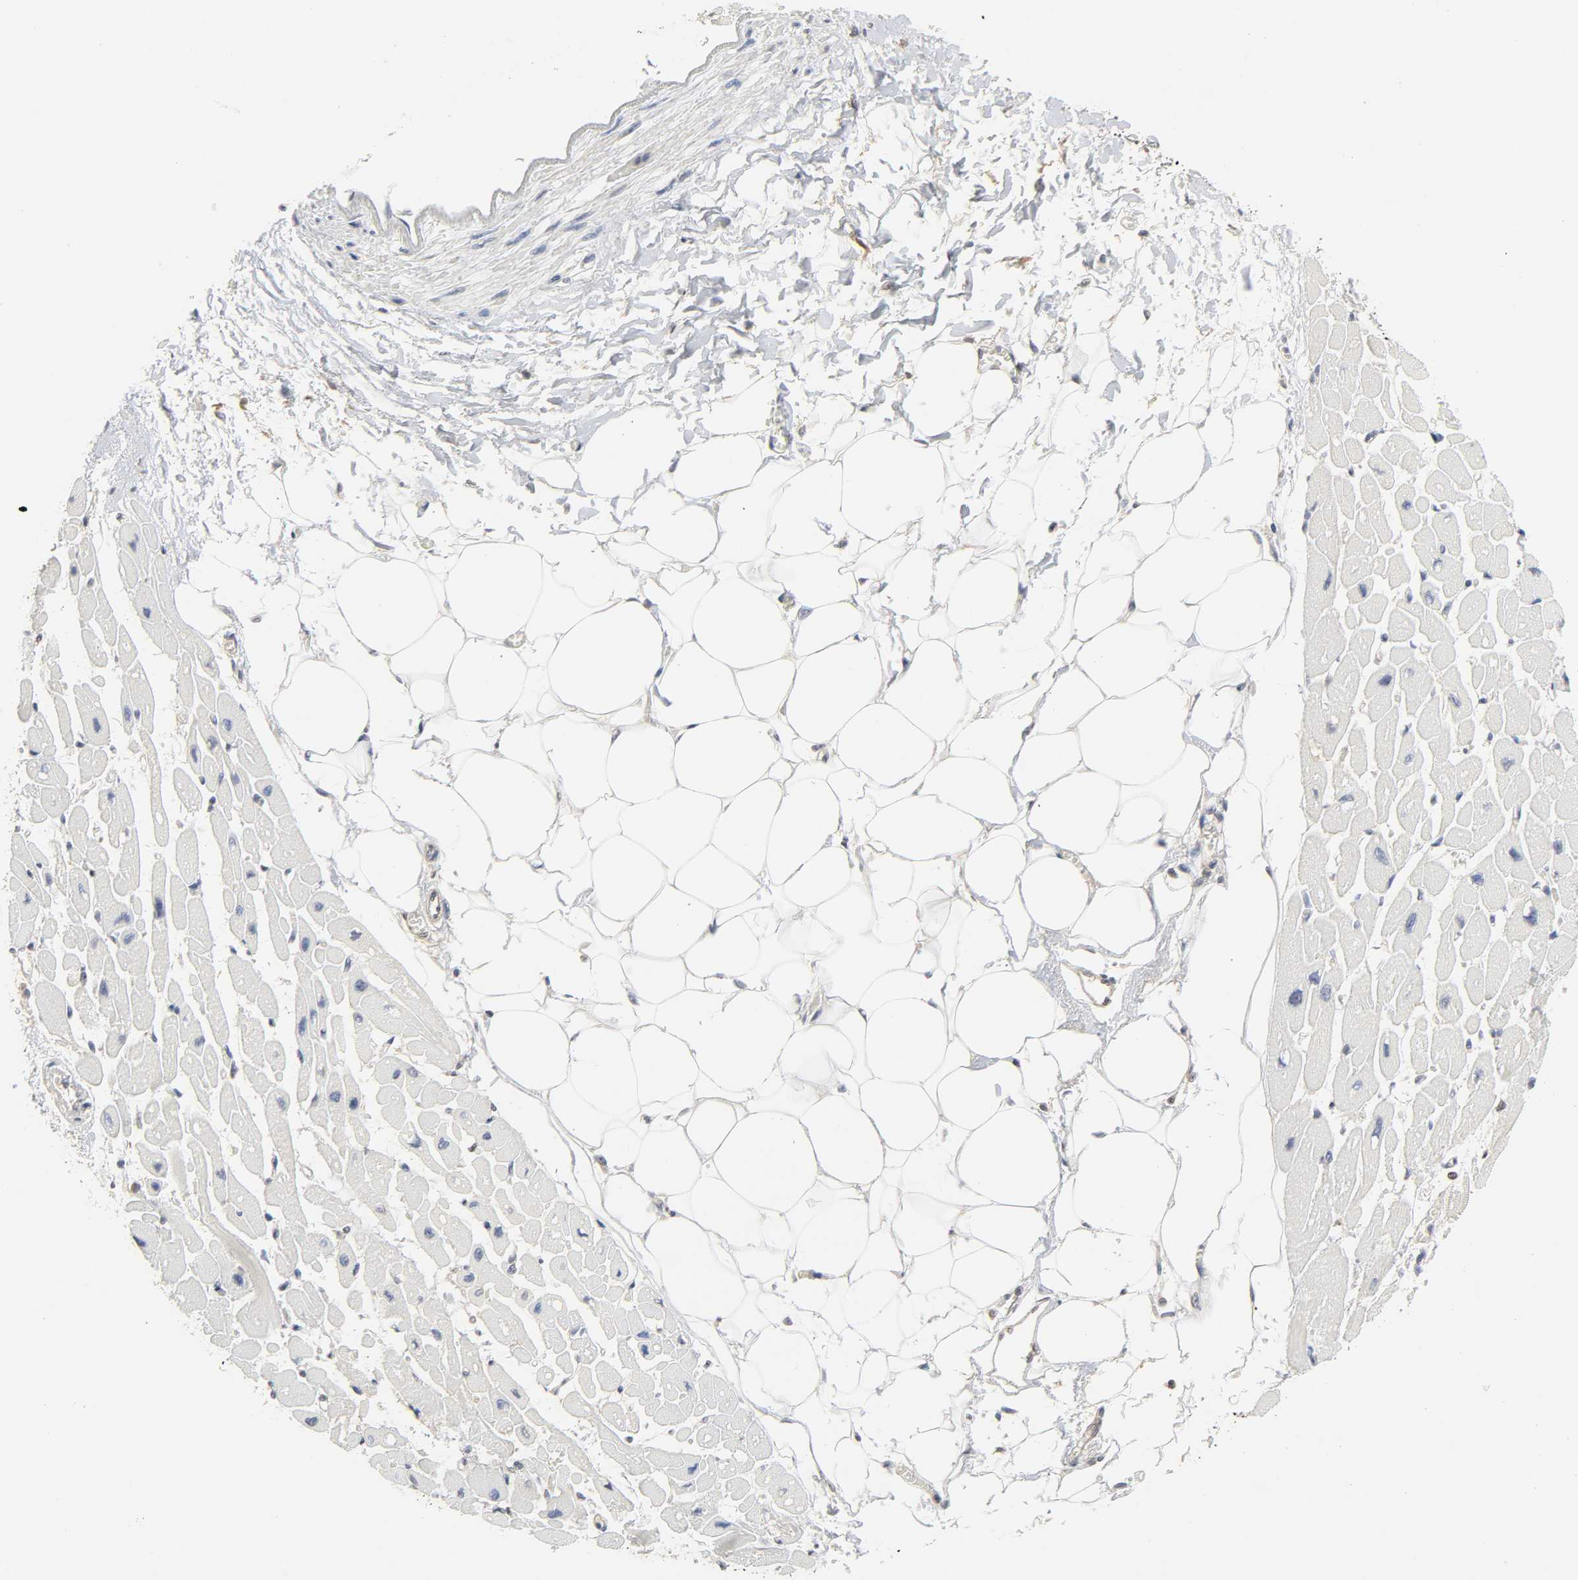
{"staining": {"intensity": "negative", "quantity": "none", "location": "none"}, "tissue": "heart muscle", "cell_type": "Cardiomyocytes", "image_type": "normal", "snomed": [{"axis": "morphology", "description": "Normal tissue, NOS"}, {"axis": "topography", "description": "Heart"}], "caption": "Immunohistochemistry (IHC) image of benign heart muscle stained for a protein (brown), which reveals no positivity in cardiomyocytes. Nuclei are stained in blue.", "gene": "MIF", "patient": {"sex": "female", "age": 54}}